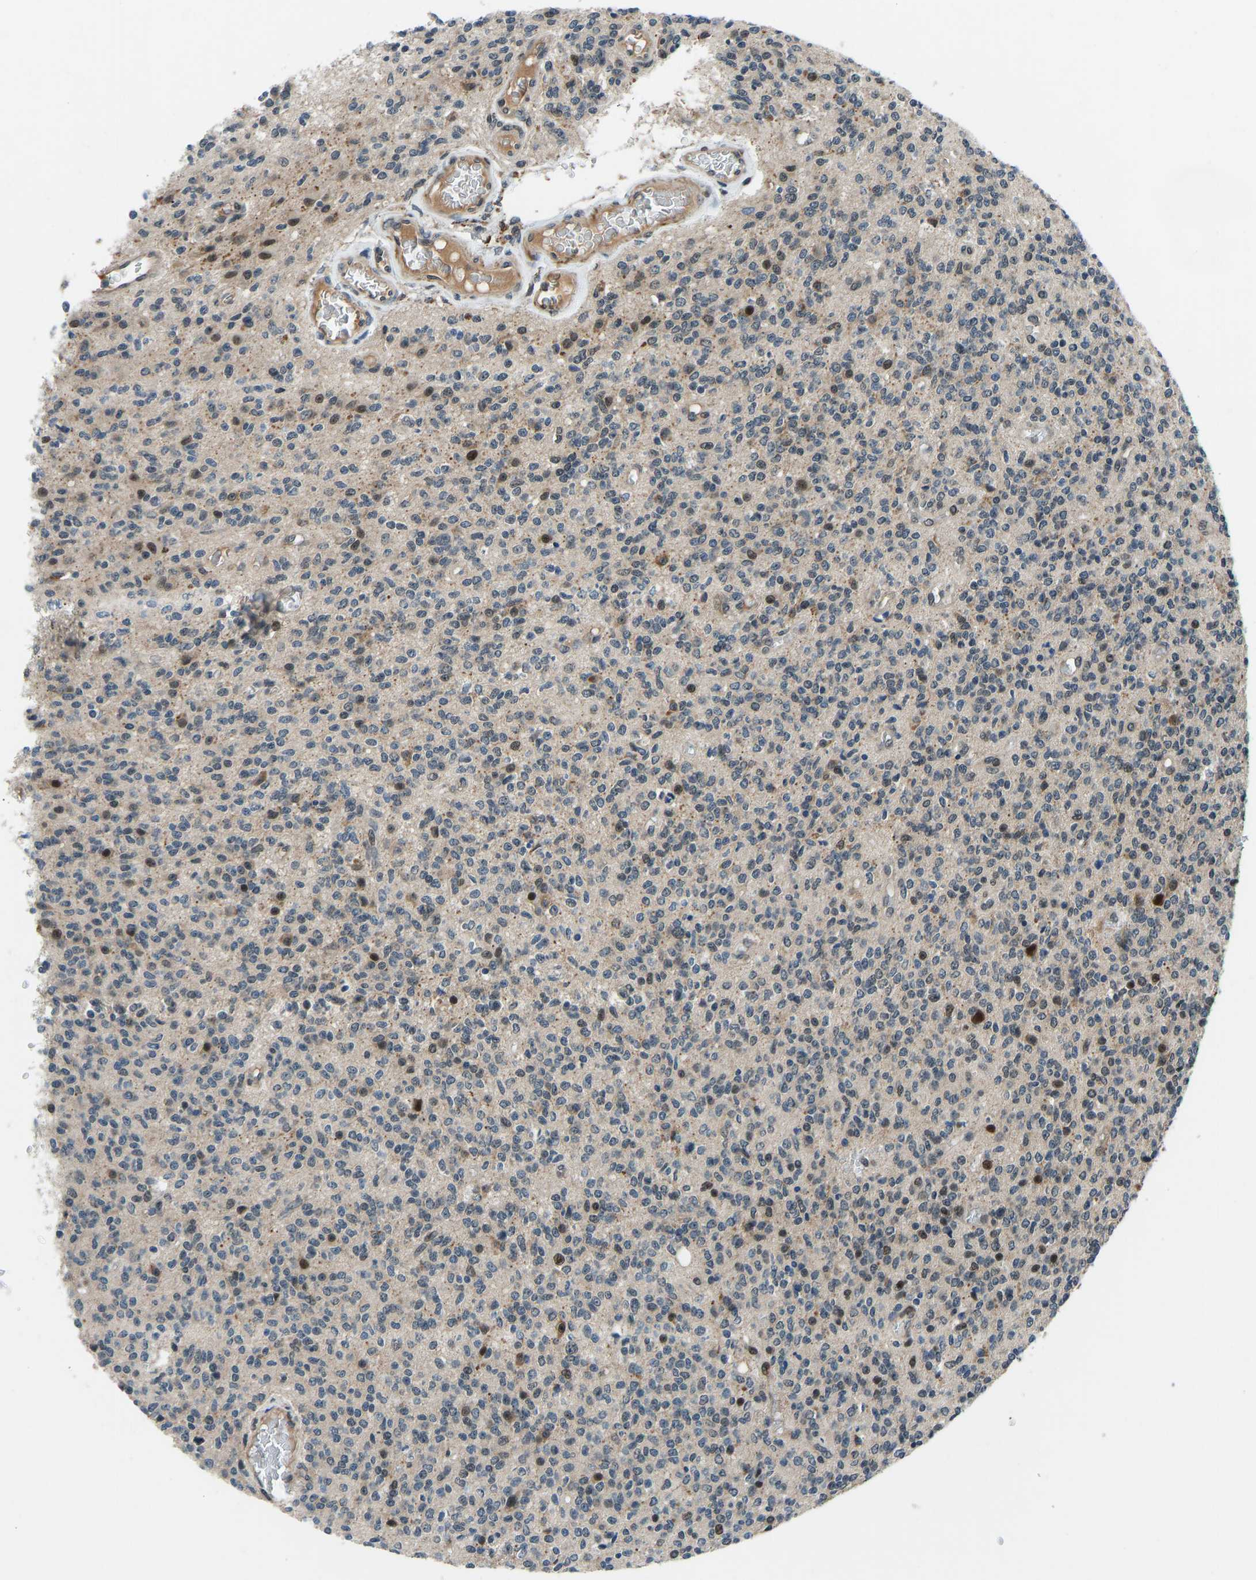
{"staining": {"intensity": "strong", "quantity": "<25%", "location": "nuclear"}, "tissue": "glioma", "cell_type": "Tumor cells", "image_type": "cancer", "snomed": [{"axis": "morphology", "description": "Glioma, malignant, High grade"}, {"axis": "topography", "description": "Brain"}], "caption": "Brown immunohistochemical staining in human malignant glioma (high-grade) shows strong nuclear staining in about <25% of tumor cells. (Stains: DAB (3,3'-diaminobenzidine) in brown, nuclei in blue, Microscopy: brightfield microscopy at high magnification).", "gene": "RLIM", "patient": {"sex": "male", "age": 34}}